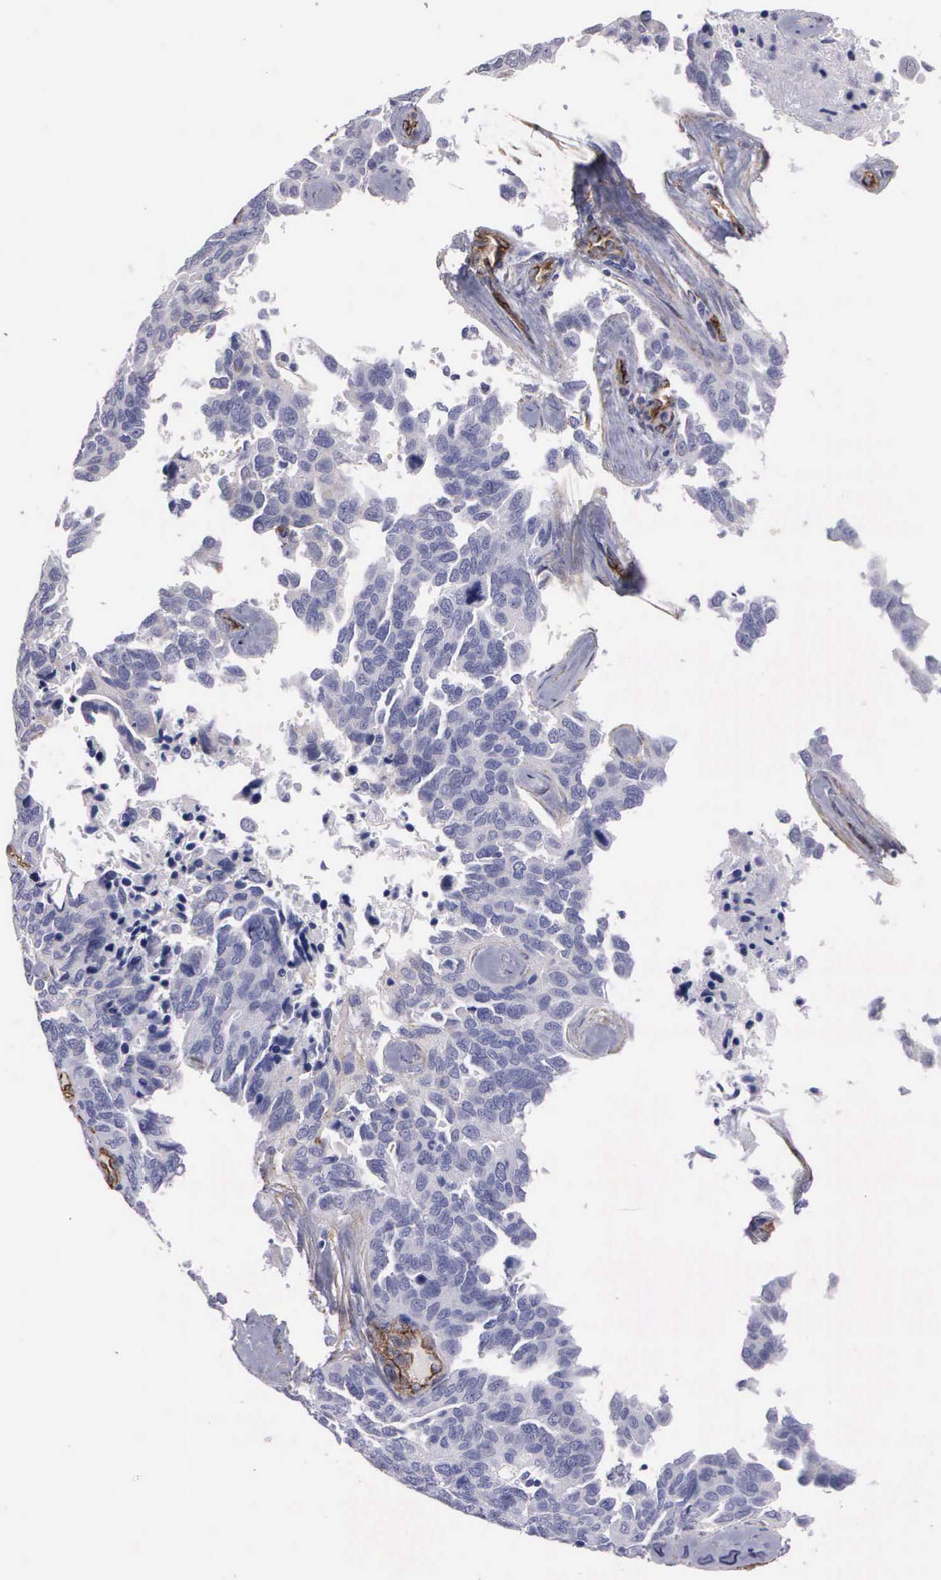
{"staining": {"intensity": "negative", "quantity": "none", "location": "none"}, "tissue": "ovarian cancer", "cell_type": "Tumor cells", "image_type": "cancer", "snomed": [{"axis": "morphology", "description": "Cystadenocarcinoma, serous, NOS"}, {"axis": "topography", "description": "Ovary"}], "caption": "Ovarian cancer (serous cystadenocarcinoma) was stained to show a protein in brown. There is no significant positivity in tumor cells. The staining was performed using DAB to visualize the protein expression in brown, while the nuclei were stained in blue with hematoxylin (Magnification: 20x).", "gene": "MAGEB10", "patient": {"sex": "female", "age": 64}}